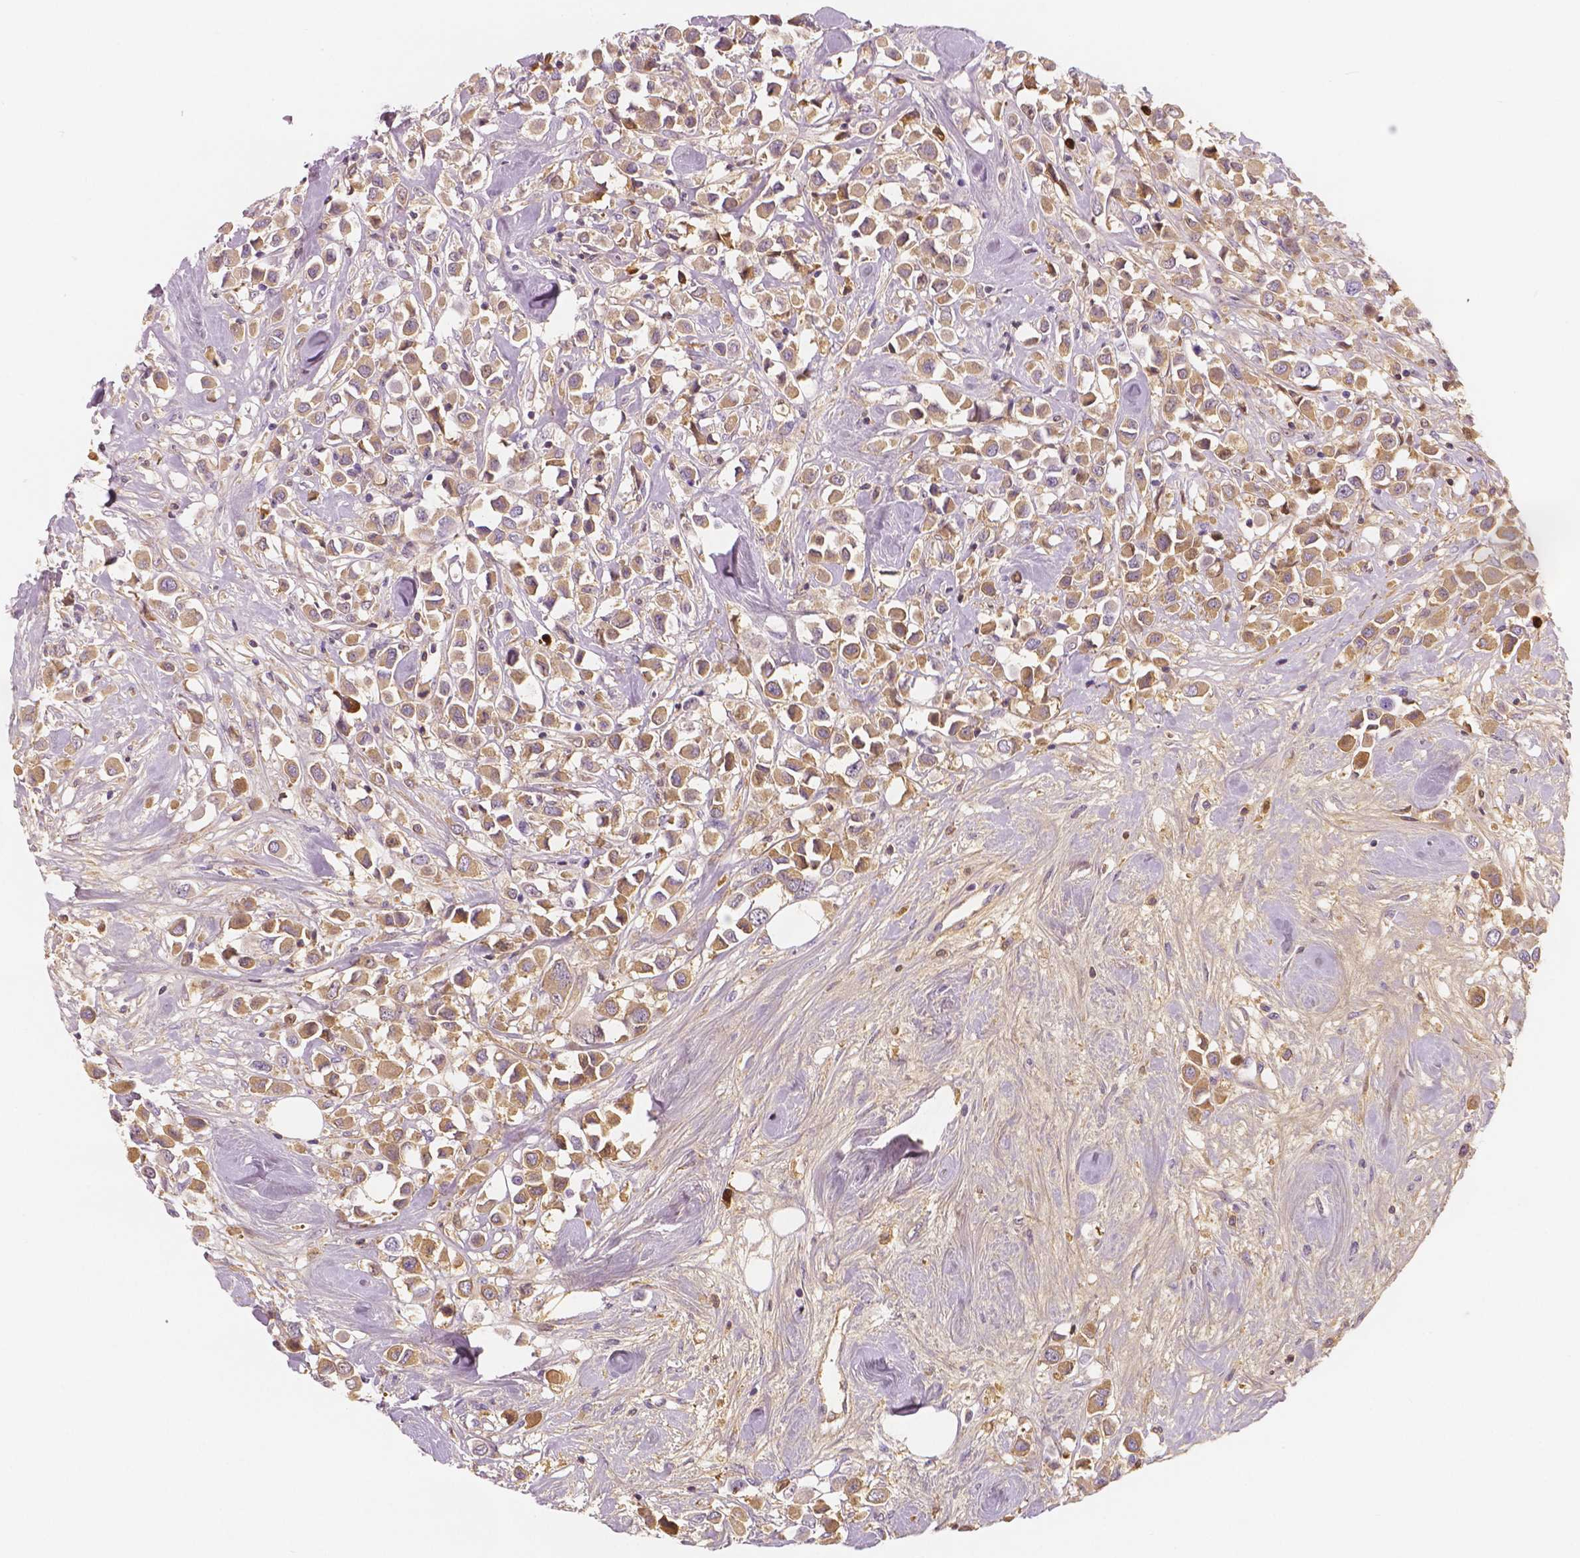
{"staining": {"intensity": "moderate", "quantity": ">75%", "location": "cytoplasmic/membranous"}, "tissue": "breast cancer", "cell_type": "Tumor cells", "image_type": "cancer", "snomed": [{"axis": "morphology", "description": "Duct carcinoma"}, {"axis": "topography", "description": "Breast"}], "caption": "Immunohistochemistry (IHC) (DAB (3,3'-diaminobenzidine)) staining of infiltrating ductal carcinoma (breast) shows moderate cytoplasmic/membranous protein expression in about >75% of tumor cells. The protein is shown in brown color, while the nuclei are stained blue.", "gene": "APOA4", "patient": {"sex": "female", "age": 61}}